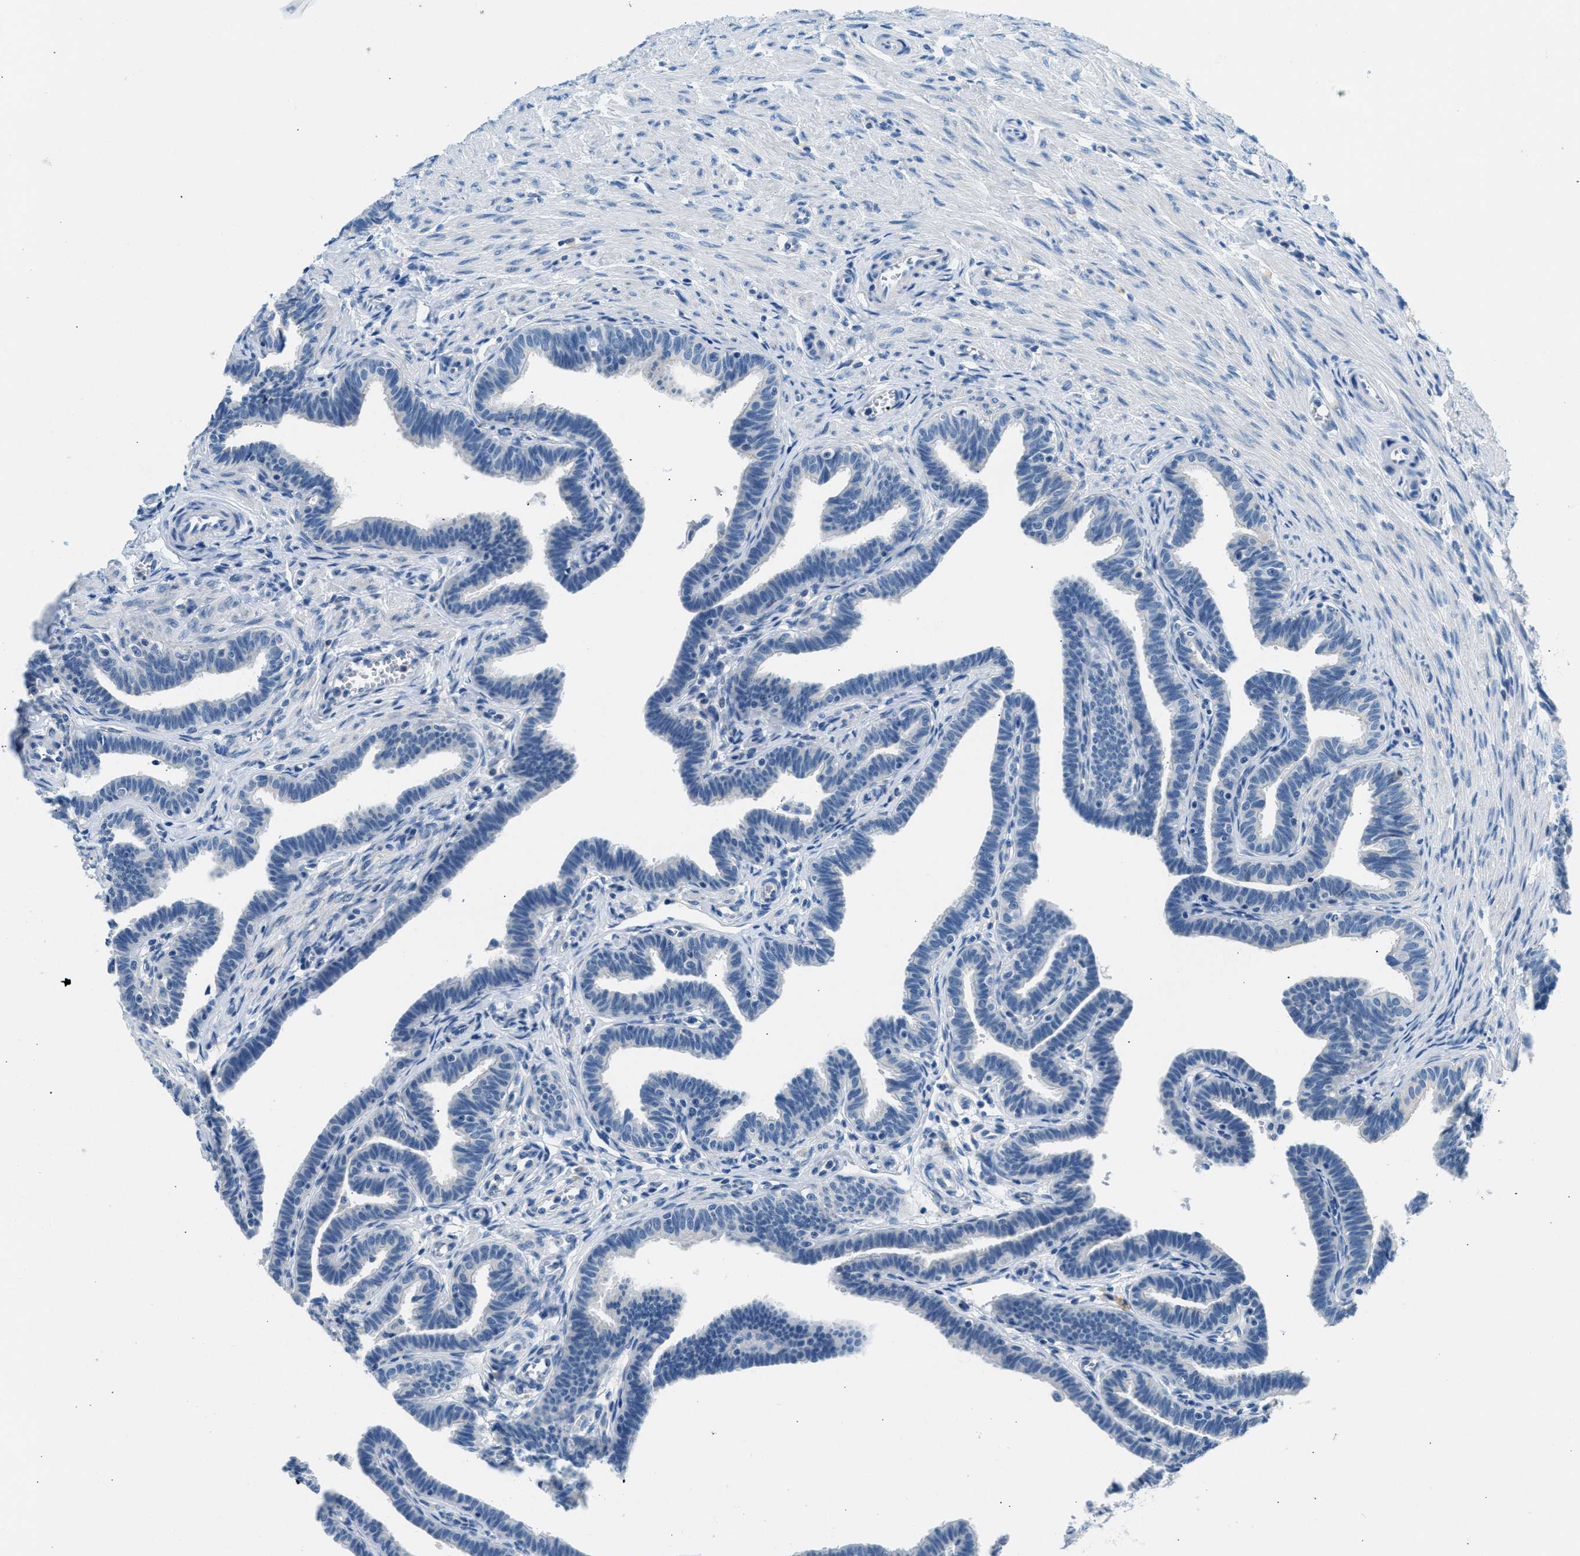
{"staining": {"intensity": "negative", "quantity": "none", "location": "none"}, "tissue": "fallopian tube", "cell_type": "Glandular cells", "image_type": "normal", "snomed": [{"axis": "morphology", "description": "Normal tissue, NOS"}, {"axis": "topography", "description": "Fallopian tube"}, {"axis": "topography", "description": "Ovary"}], "caption": "Immunohistochemistry micrograph of benign fallopian tube: human fallopian tube stained with DAB (3,3'-diaminobenzidine) shows no significant protein staining in glandular cells.", "gene": "CLDN18", "patient": {"sex": "female", "age": 23}}